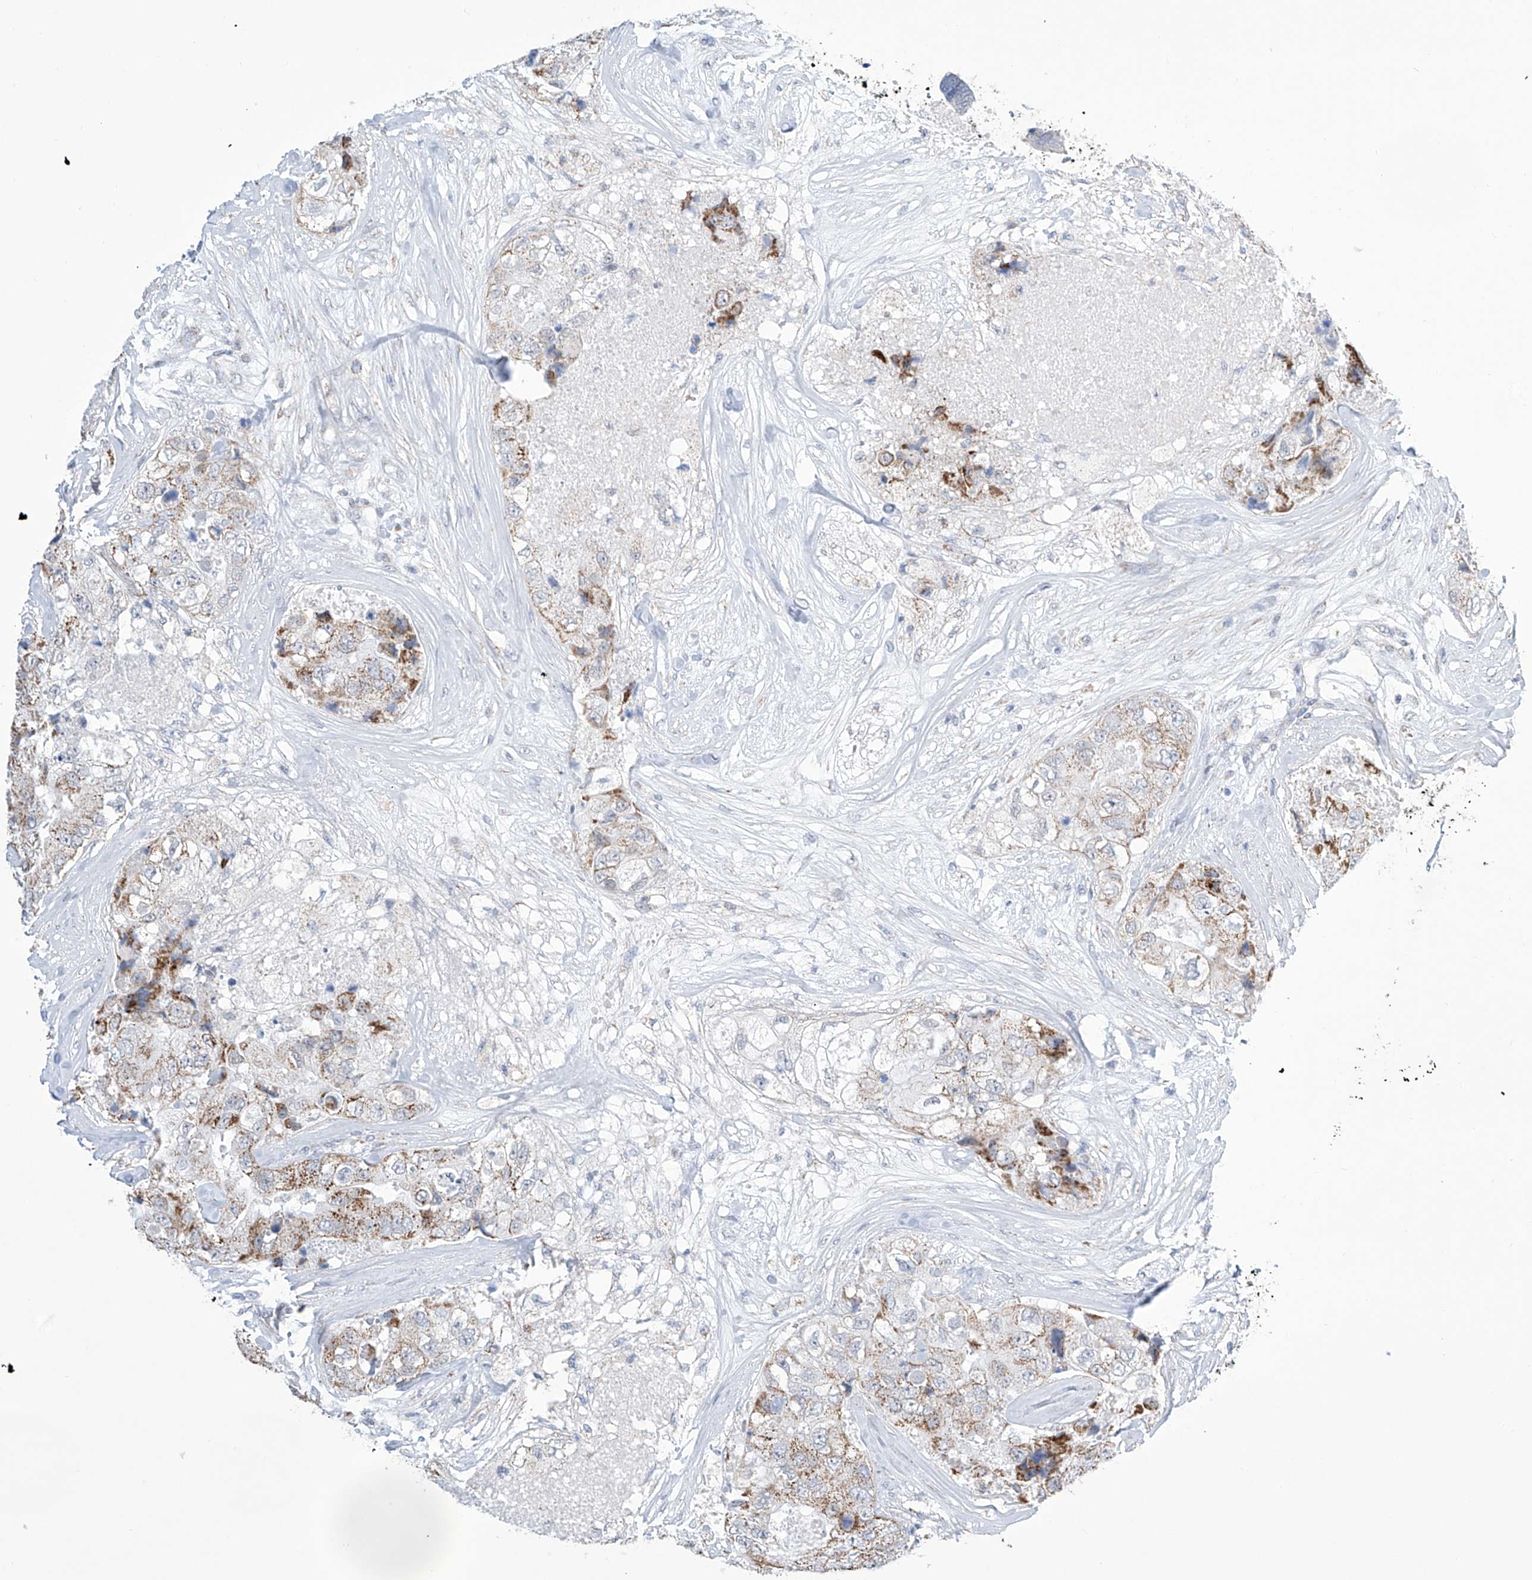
{"staining": {"intensity": "moderate", "quantity": "25%-75%", "location": "cytoplasmic/membranous"}, "tissue": "breast cancer", "cell_type": "Tumor cells", "image_type": "cancer", "snomed": [{"axis": "morphology", "description": "Duct carcinoma"}, {"axis": "topography", "description": "Breast"}], "caption": "A micrograph of breast cancer stained for a protein reveals moderate cytoplasmic/membranous brown staining in tumor cells.", "gene": "ALDH6A1", "patient": {"sex": "female", "age": 62}}